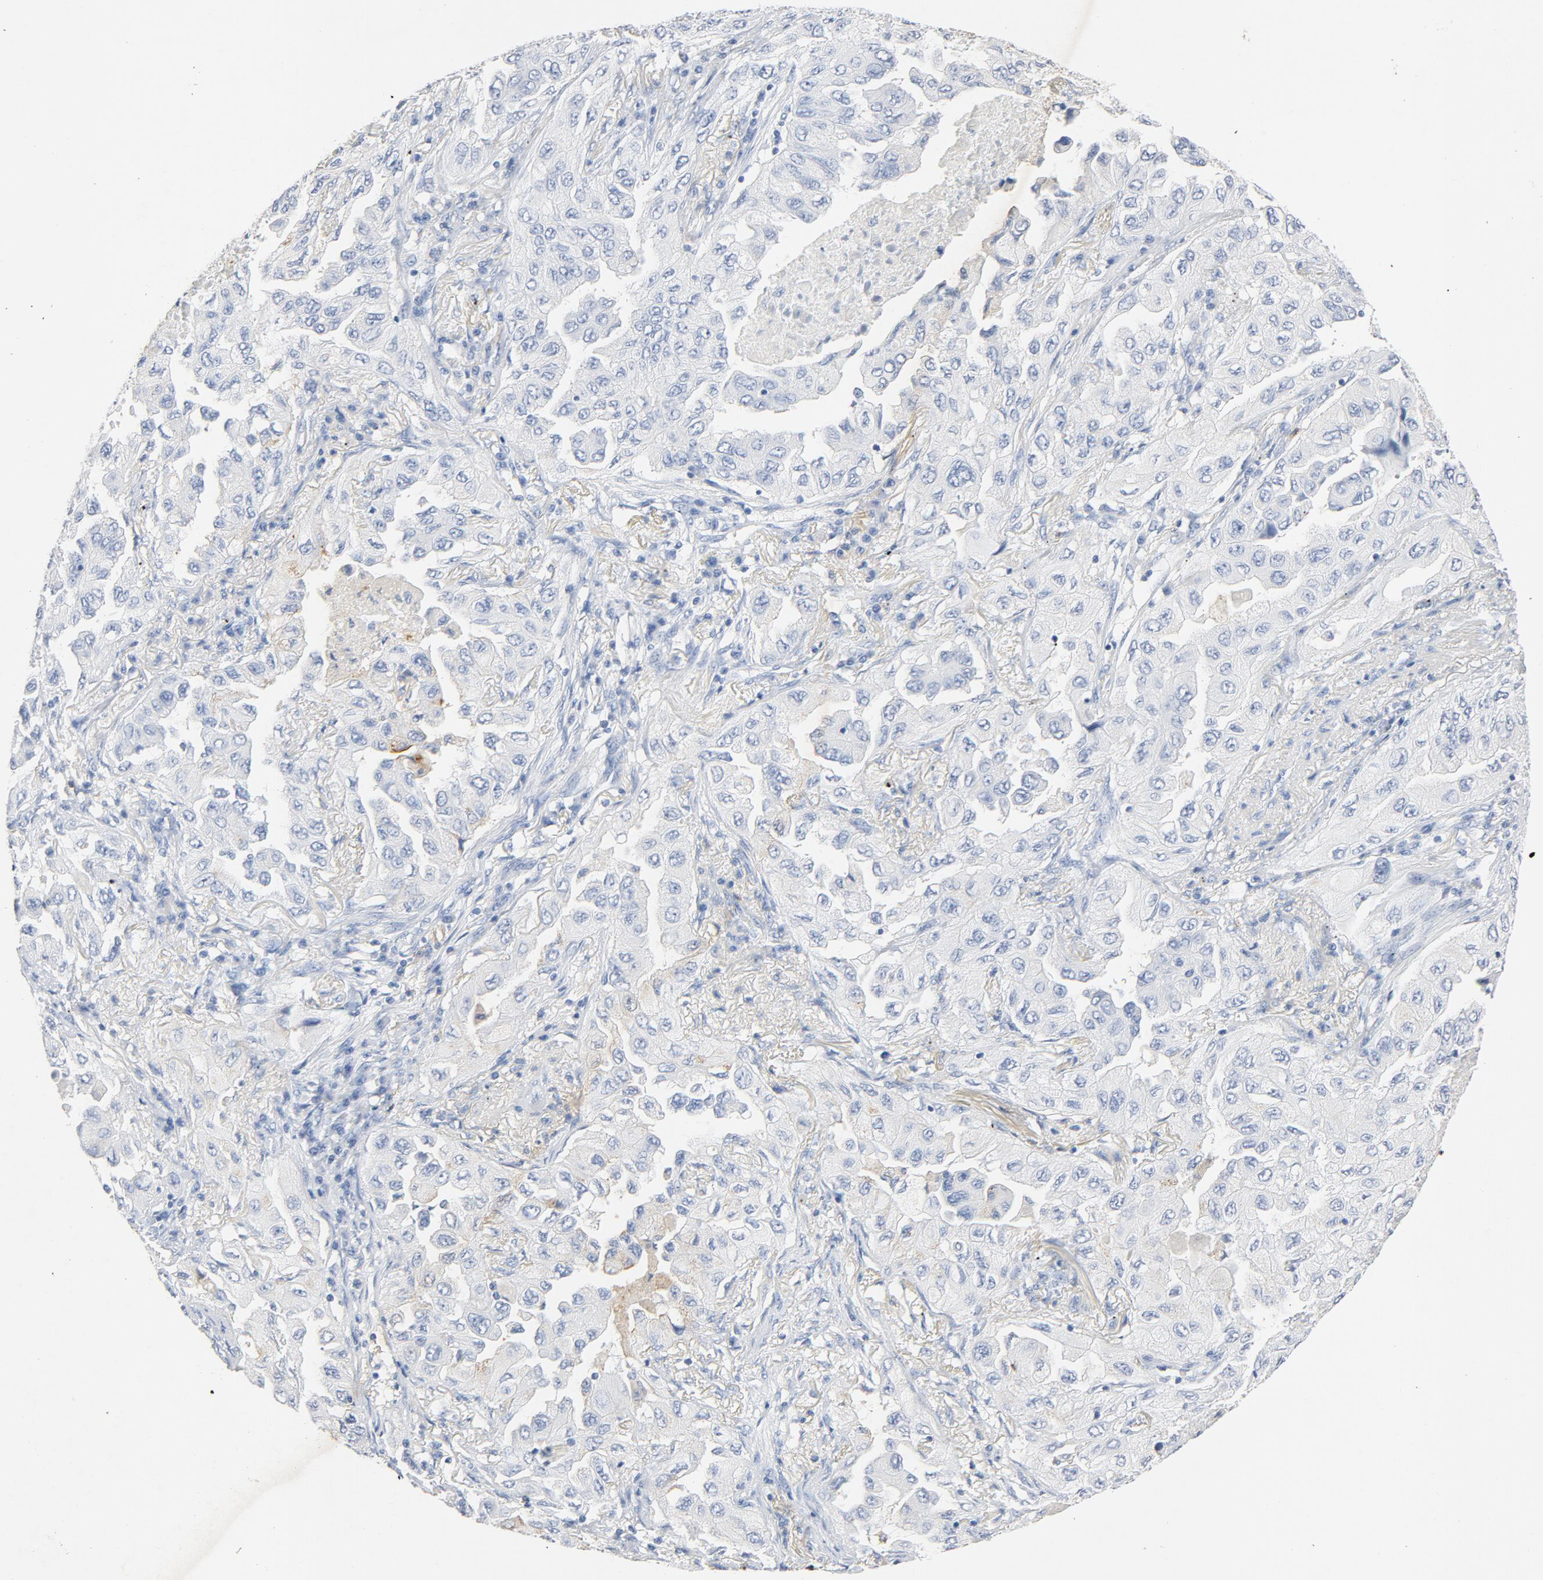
{"staining": {"intensity": "negative", "quantity": "none", "location": "none"}, "tissue": "lung cancer", "cell_type": "Tumor cells", "image_type": "cancer", "snomed": [{"axis": "morphology", "description": "Adenocarcinoma, NOS"}, {"axis": "topography", "description": "Lung"}], "caption": "A high-resolution photomicrograph shows immunohistochemistry staining of lung adenocarcinoma, which reveals no significant staining in tumor cells.", "gene": "PTPRB", "patient": {"sex": "female", "age": 65}}